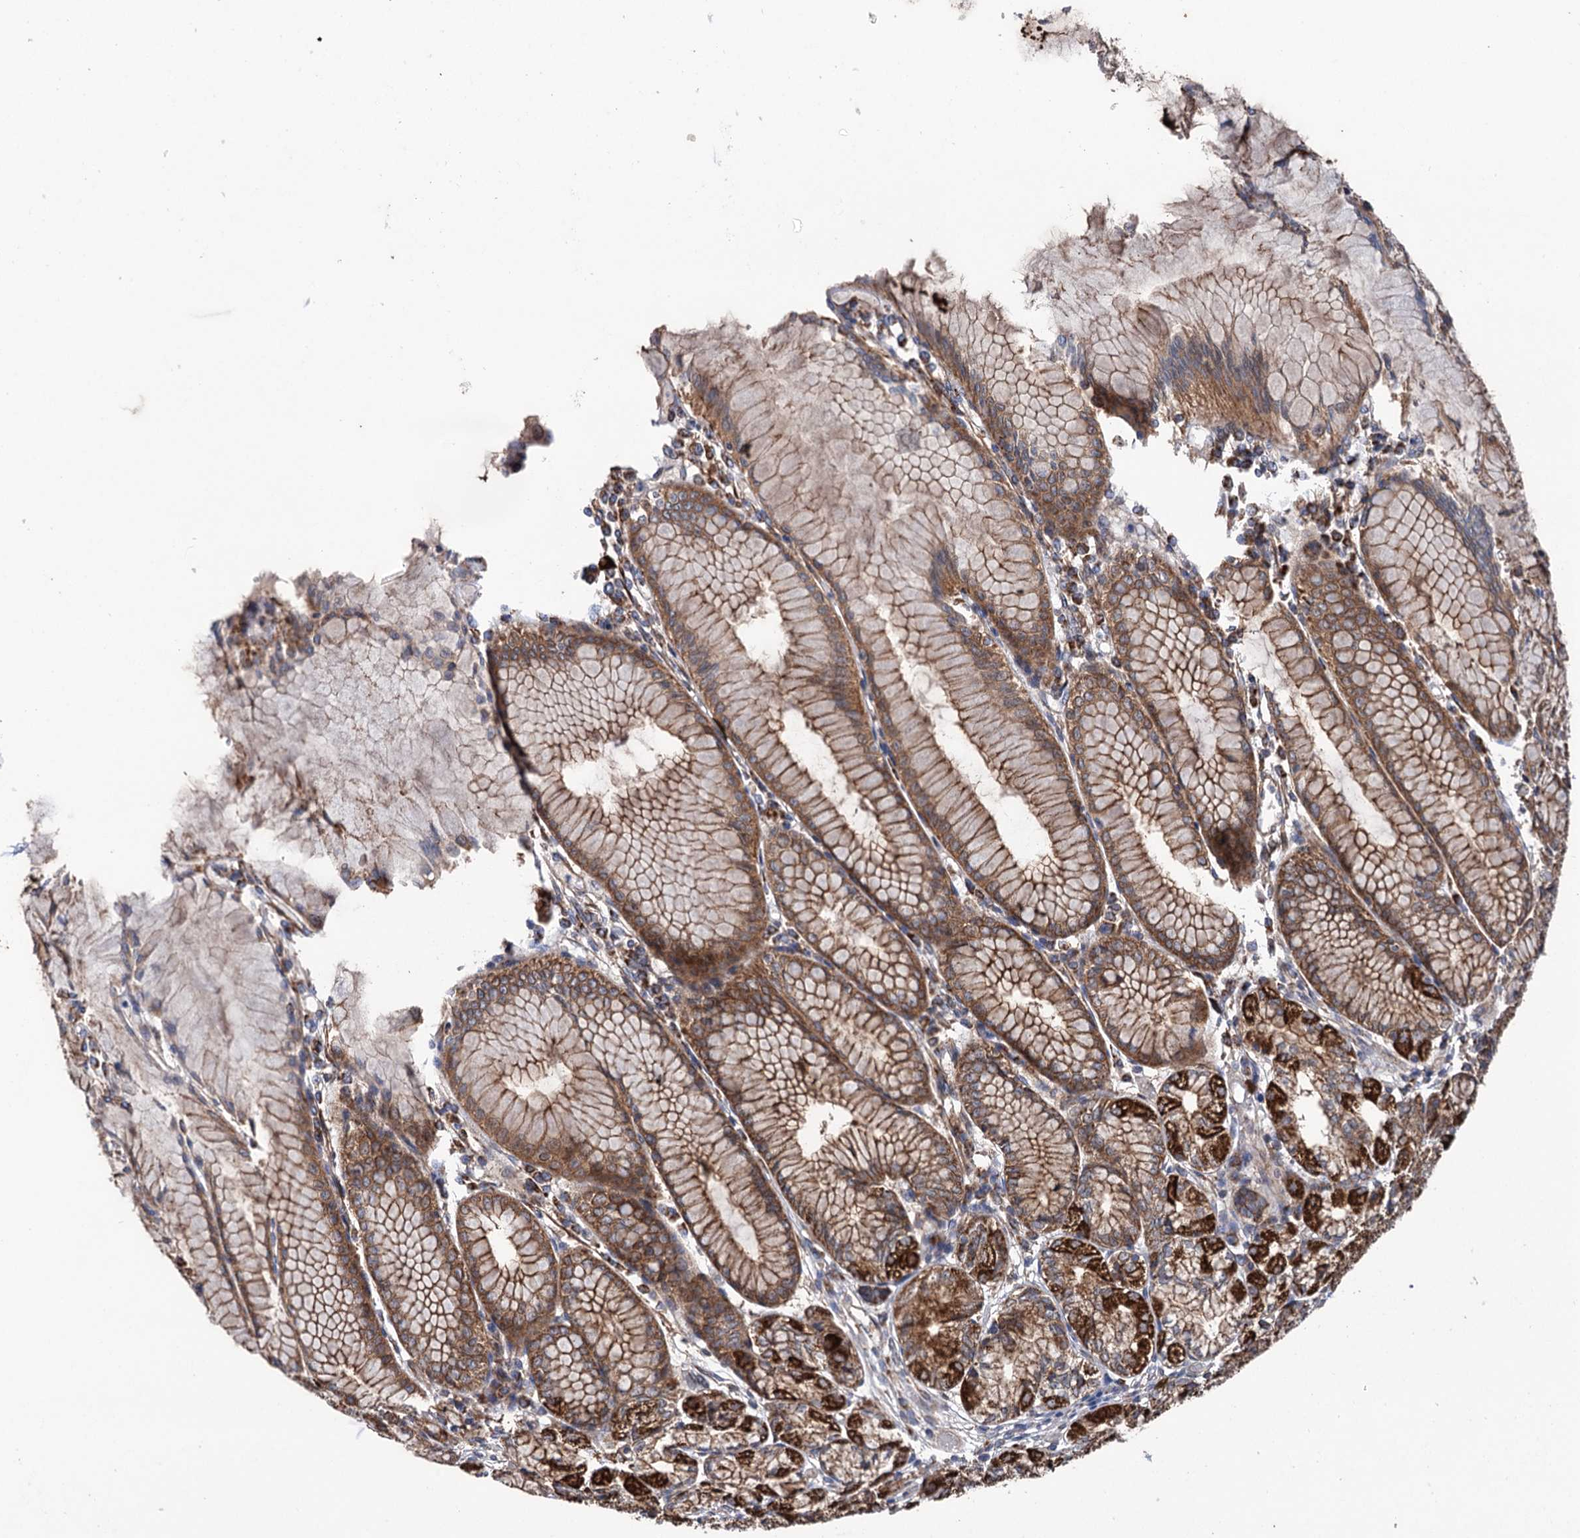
{"staining": {"intensity": "strong", "quantity": ">75%", "location": "cytoplasmic/membranous"}, "tissue": "stomach", "cell_type": "Glandular cells", "image_type": "normal", "snomed": [{"axis": "morphology", "description": "Normal tissue, NOS"}, {"axis": "topography", "description": "Stomach"}], "caption": "Strong cytoplasmic/membranous positivity is appreciated in approximately >75% of glandular cells in unremarkable stomach.", "gene": "SUCLA2", "patient": {"sex": "female", "age": 57}}